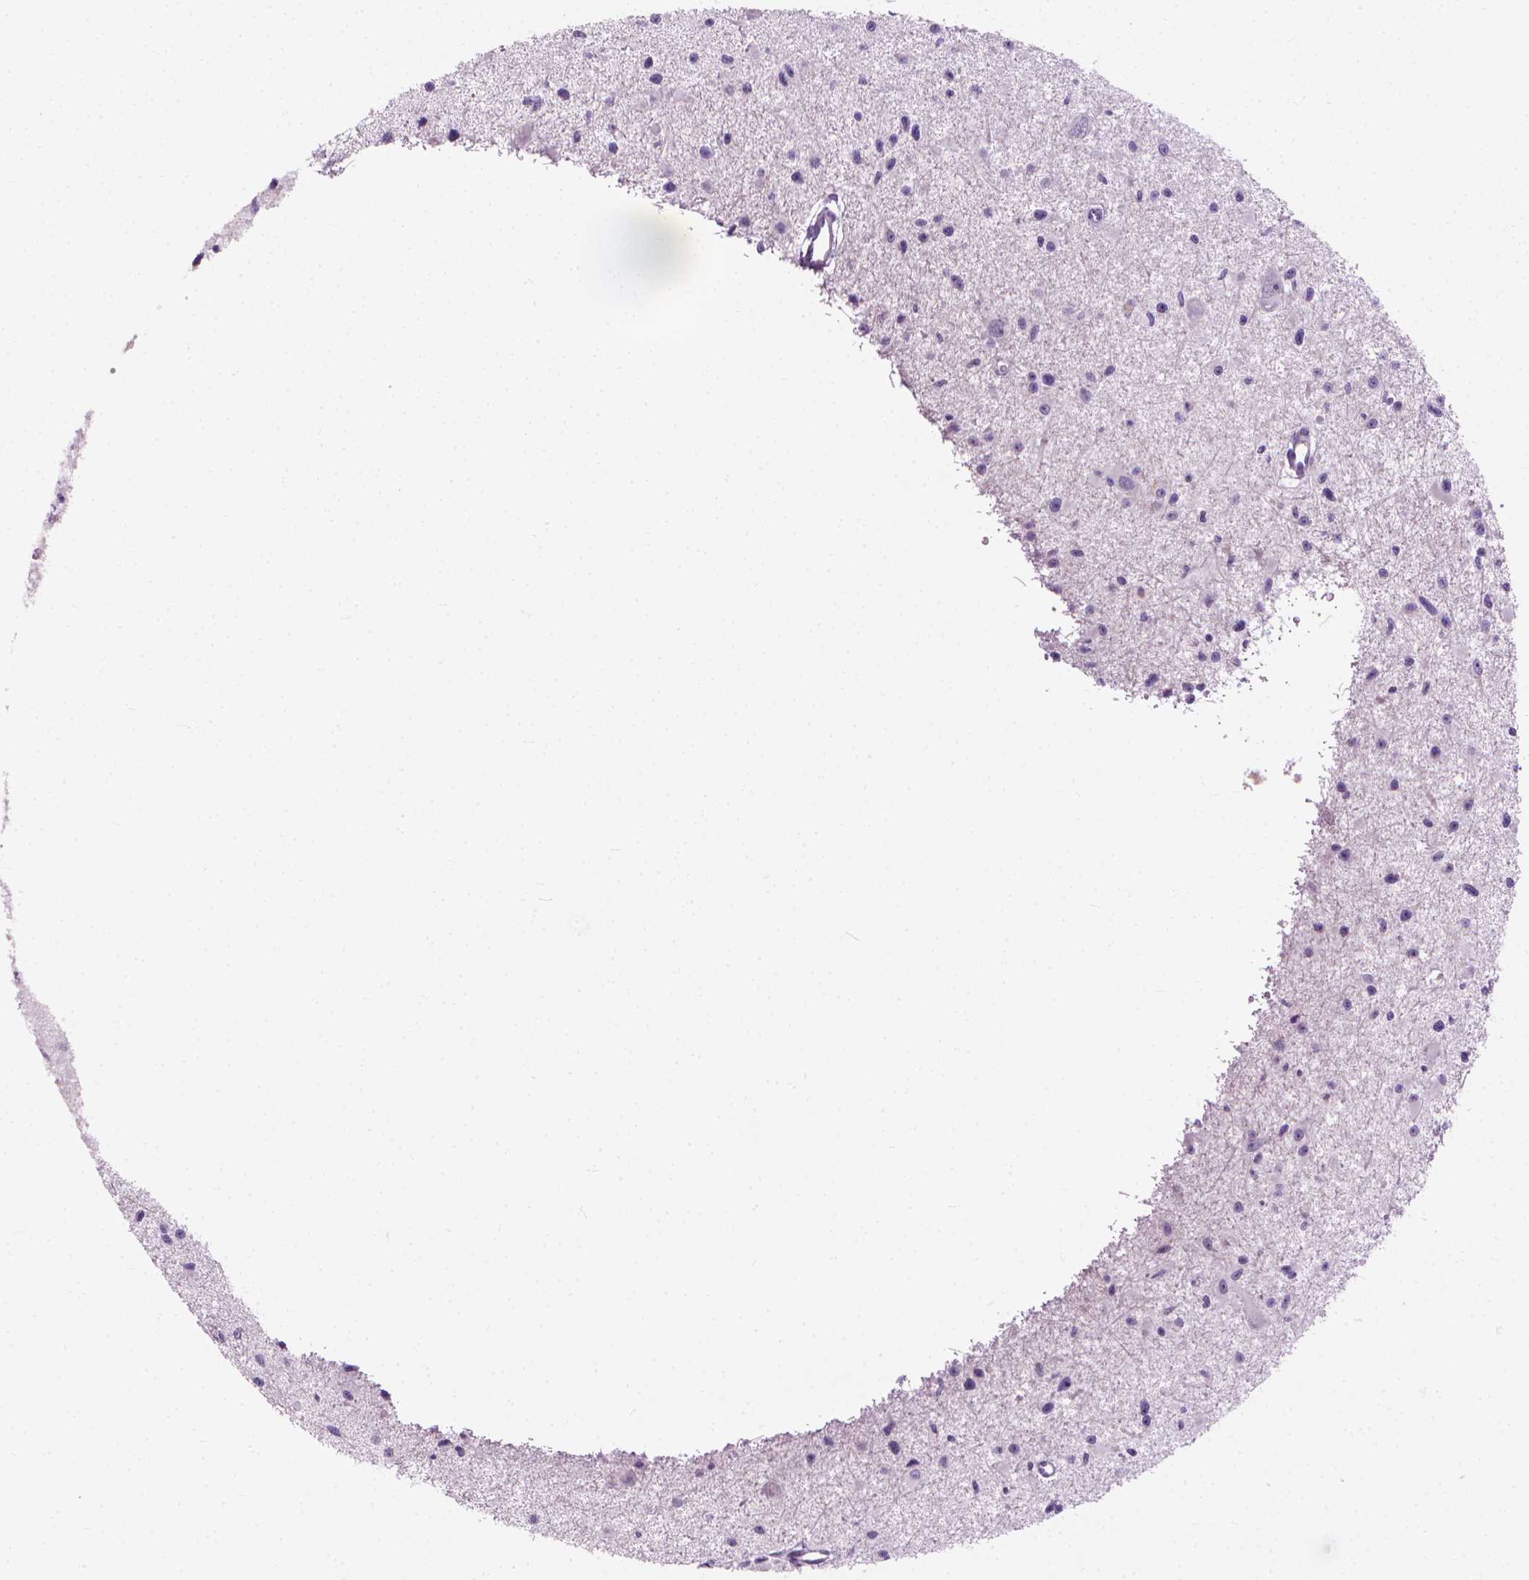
{"staining": {"intensity": "negative", "quantity": "none", "location": "none"}, "tissue": "glioma", "cell_type": "Tumor cells", "image_type": "cancer", "snomed": [{"axis": "morphology", "description": "Glioma, malignant, High grade"}, {"axis": "topography", "description": "Brain"}], "caption": "An immunohistochemistry (IHC) micrograph of malignant glioma (high-grade) is shown. There is no staining in tumor cells of malignant glioma (high-grade). (Stains: DAB (3,3'-diaminobenzidine) immunohistochemistry with hematoxylin counter stain, Microscopy: brightfield microscopy at high magnification).", "gene": "KRT73", "patient": {"sex": "male", "age": 54}}